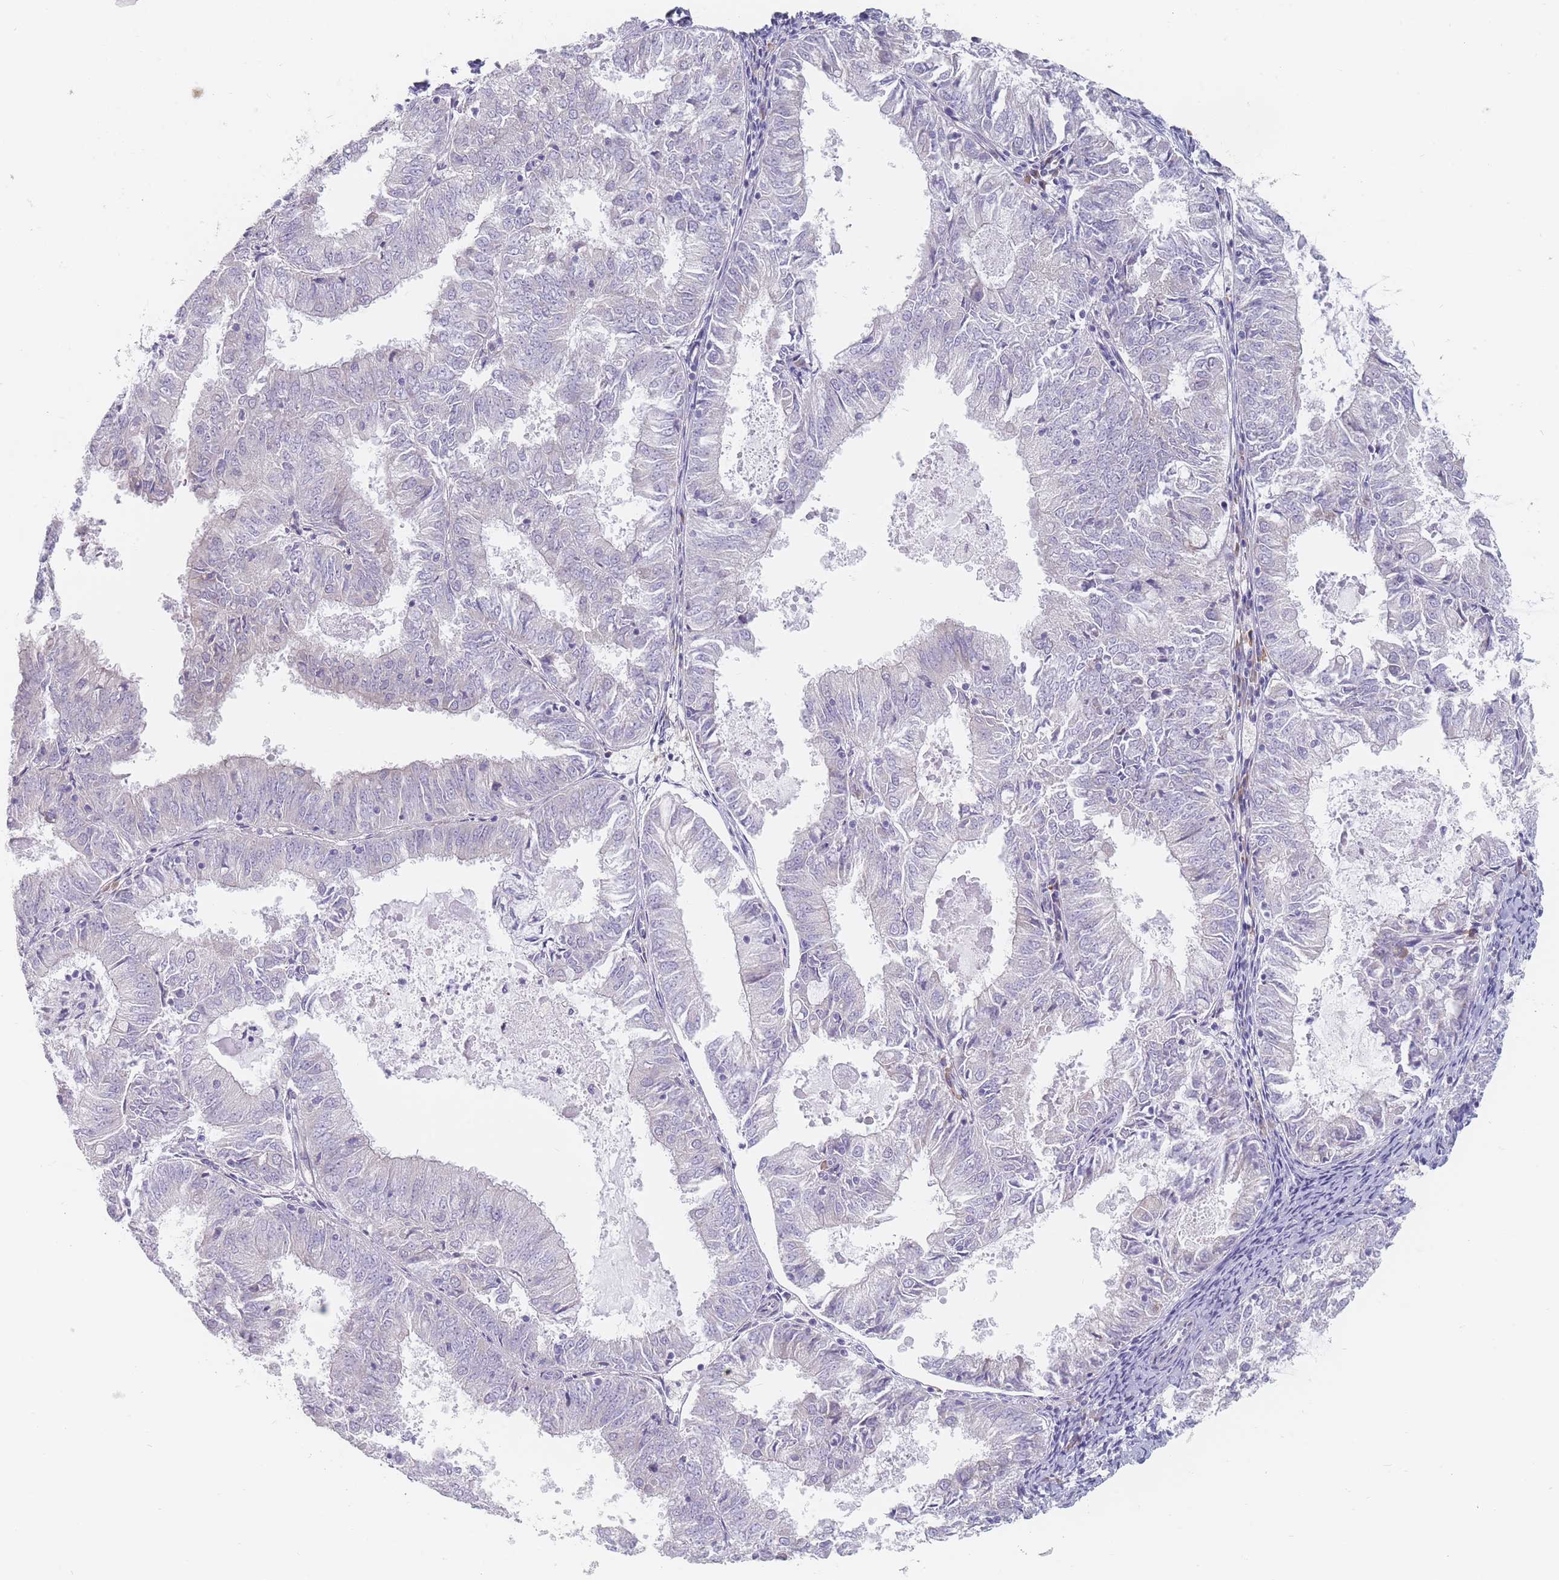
{"staining": {"intensity": "negative", "quantity": "none", "location": "none"}, "tissue": "endometrial cancer", "cell_type": "Tumor cells", "image_type": "cancer", "snomed": [{"axis": "morphology", "description": "Adenocarcinoma, NOS"}, {"axis": "topography", "description": "Endometrium"}], "caption": "This is an immunohistochemistry photomicrograph of human adenocarcinoma (endometrial). There is no staining in tumor cells.", "gene": "ERBIN", "patient": {"sex": "female", "age": 57}}